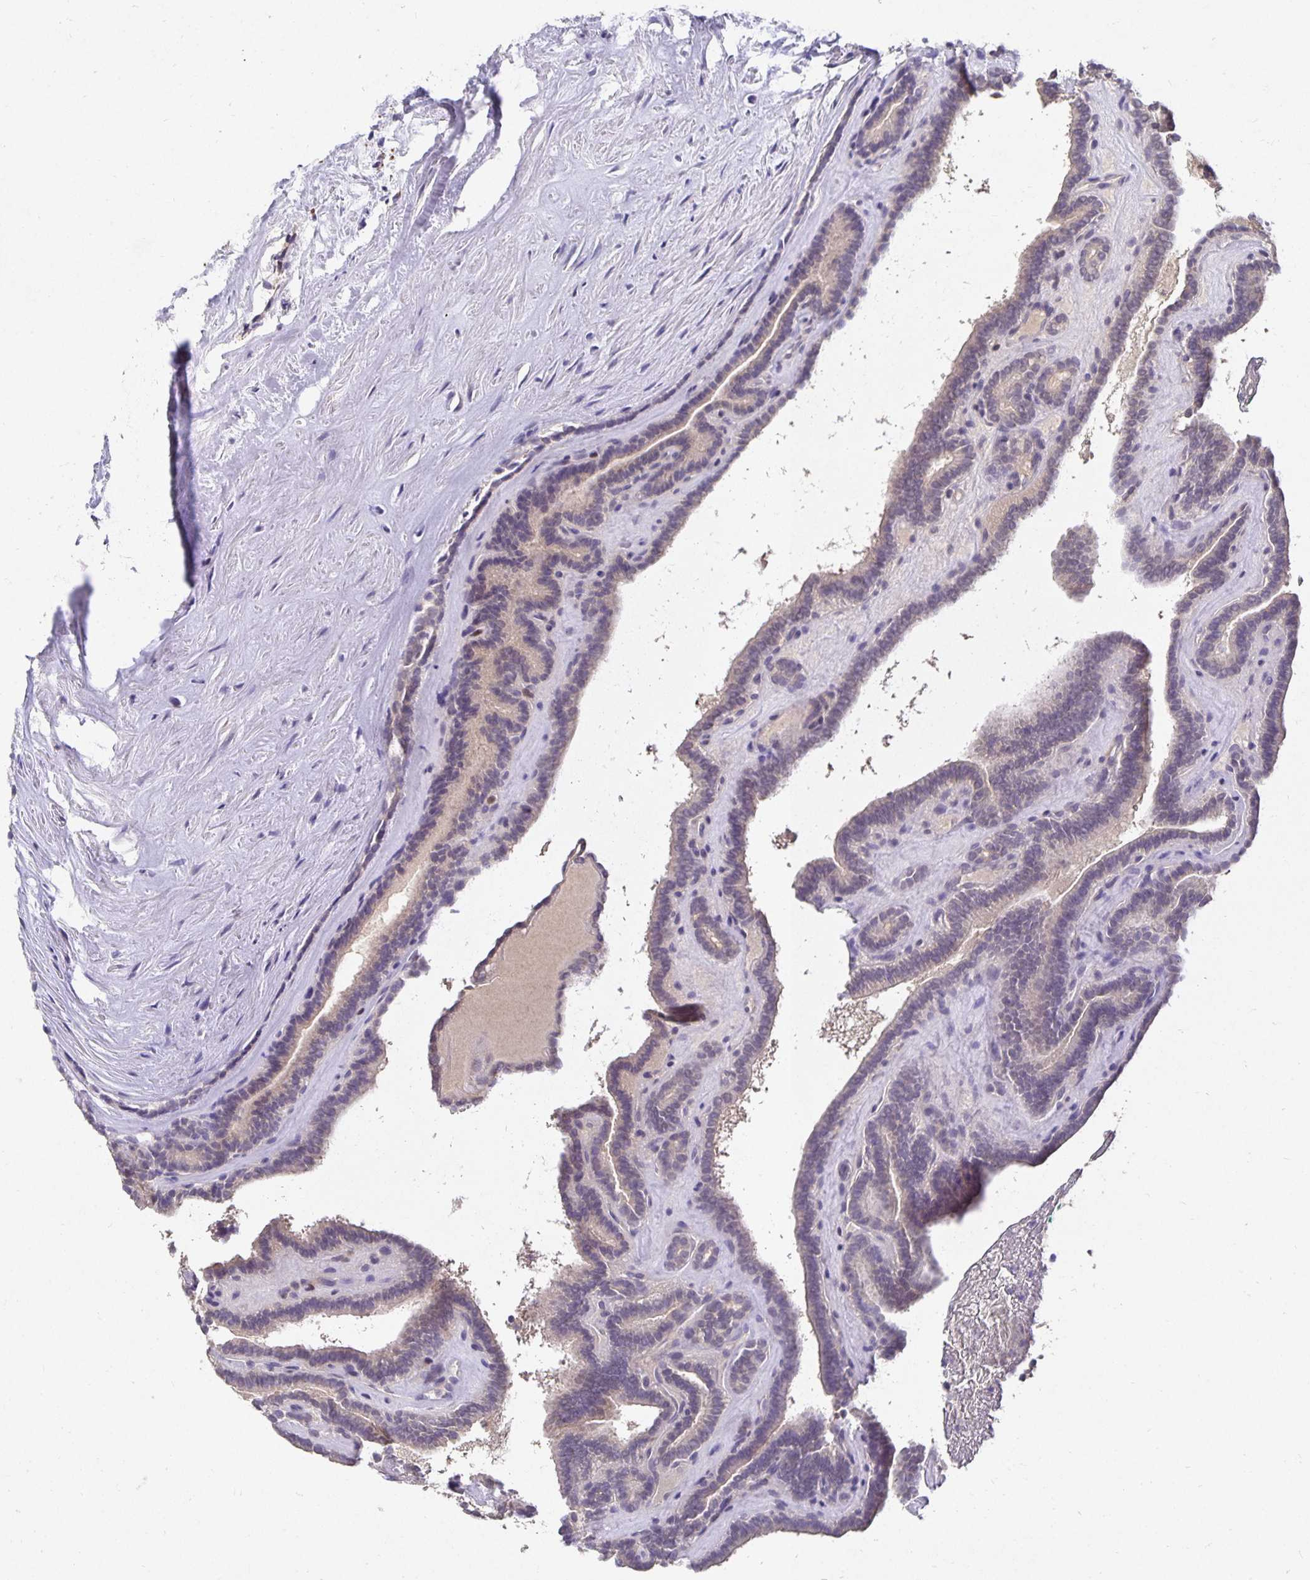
{"staining": {"intensity": "weak", "quantity": "25%-75%", "location": "cytoplasmic/membranous,nuclear"}, "tissue": "thyroid cancer", "cell_type": "Tumor cells", "image_type": "cancer", "snomed": [{"axis": "morphology", "description": "Papillary adenocarcinoma, NOS"}, {"axis": "topography", "description": "Thyroid gland"}], "caption": "This is a micrograph of immunohistochemistry (IHC) staining of thyroid papillary adenocarcinoma, which shows weak expression in the cytoplasmic/membranous and nuclear of tumor cells.", "gene": "HEPN1", "patient": {"sex": "female", "age": 21}}